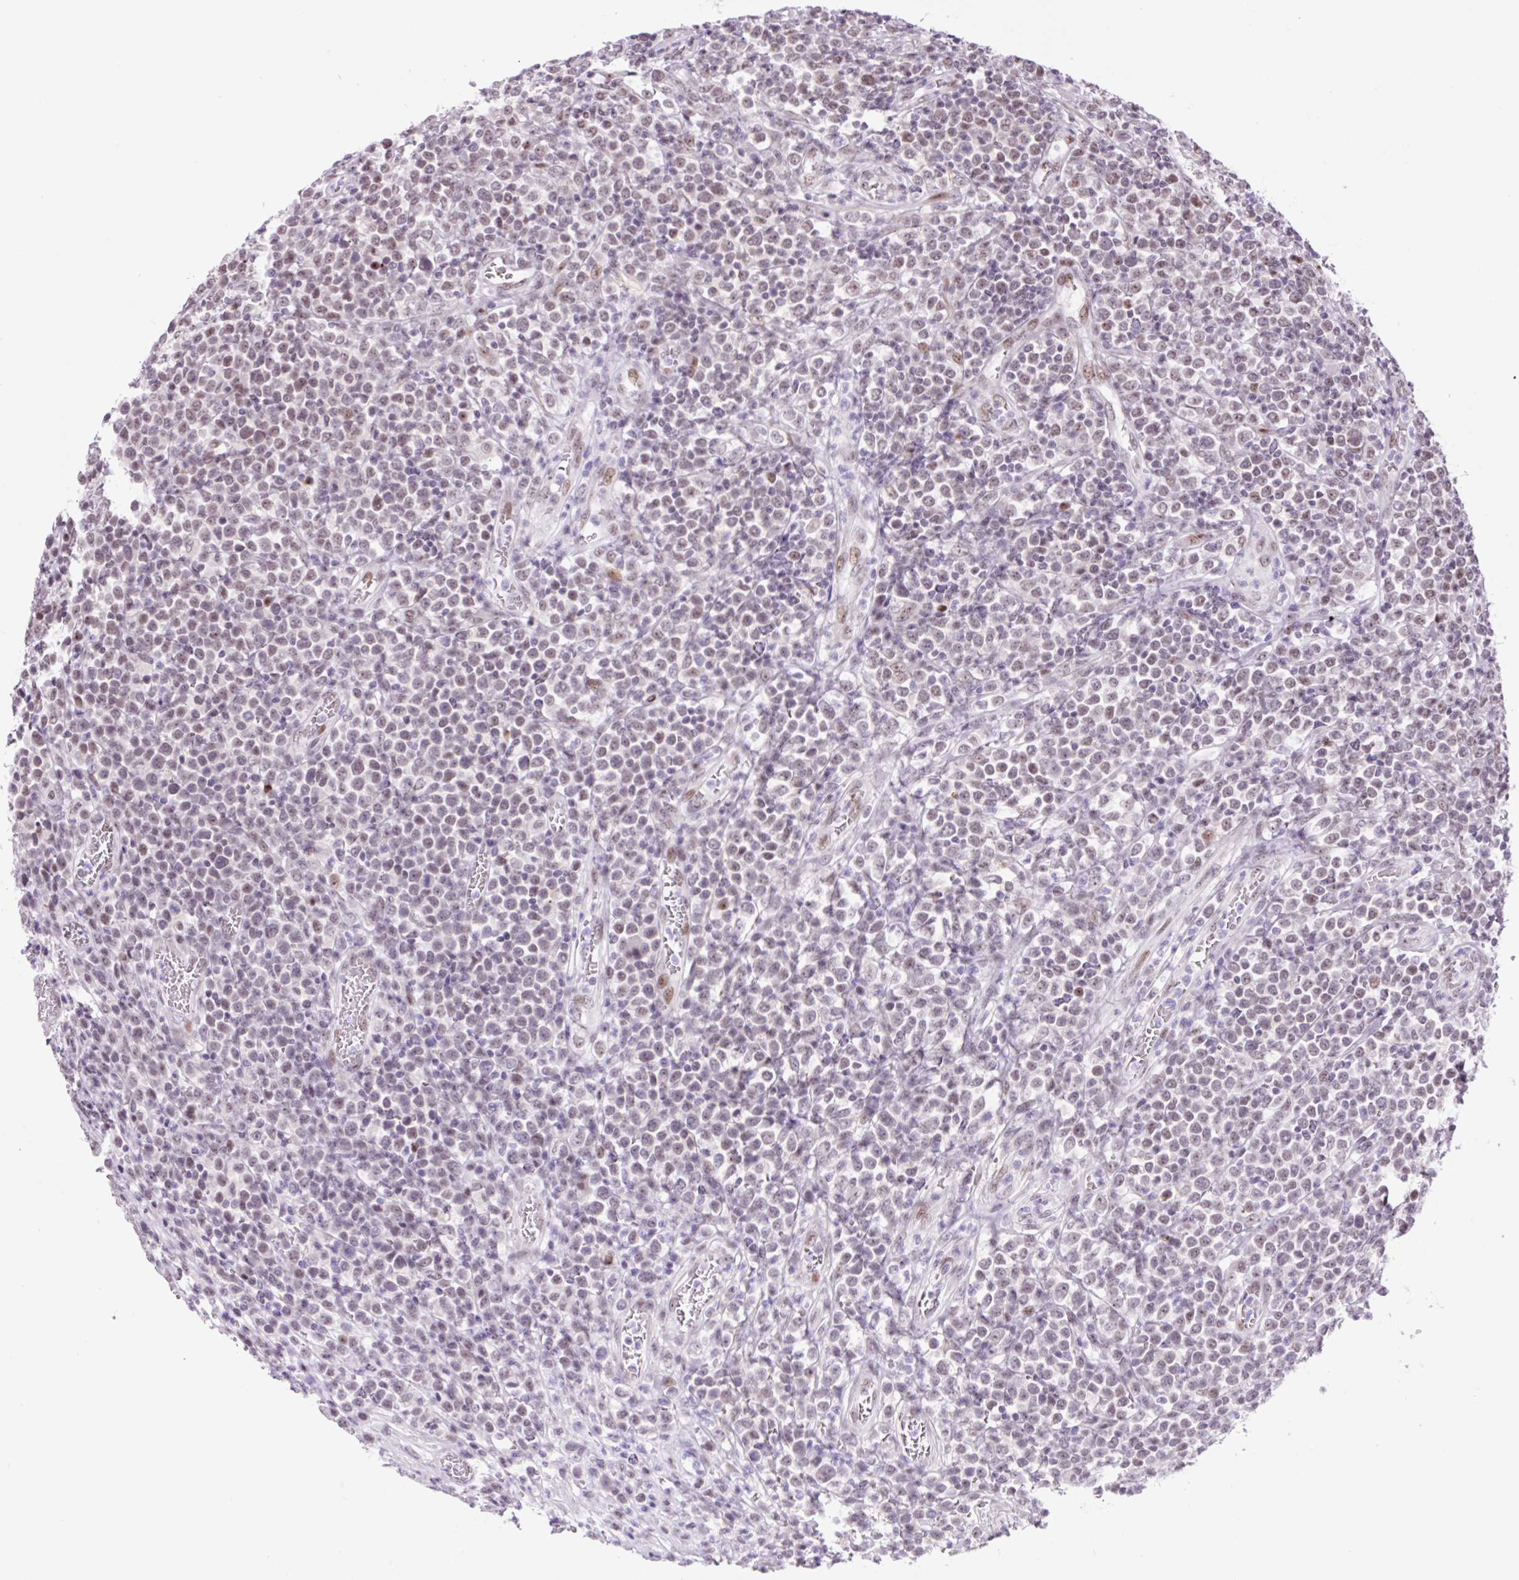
{"staining": {"intensity": "weak", "quantity": "25%-75%", "location": "nuclear"}, "tissue": "lymphoma", "cell_type": "Tumor cells", "image_type": "cancer", "snomed": [{"axis": "morphology", "description": "Malignant lymphoma, non-Hodgkin's type, High grade"}, {"axis": "topography", "description": "Soft tissue"}], "caption": "High-power microscopy captured an IHC micrograph of high-grade malignant lymphoma, non-Hodgkin's type, revealing weak nuclear expression in about 25%-75% of tumor cells.", "gene": "TAF1A", "patient": {"sex": "female", "age": 56}}